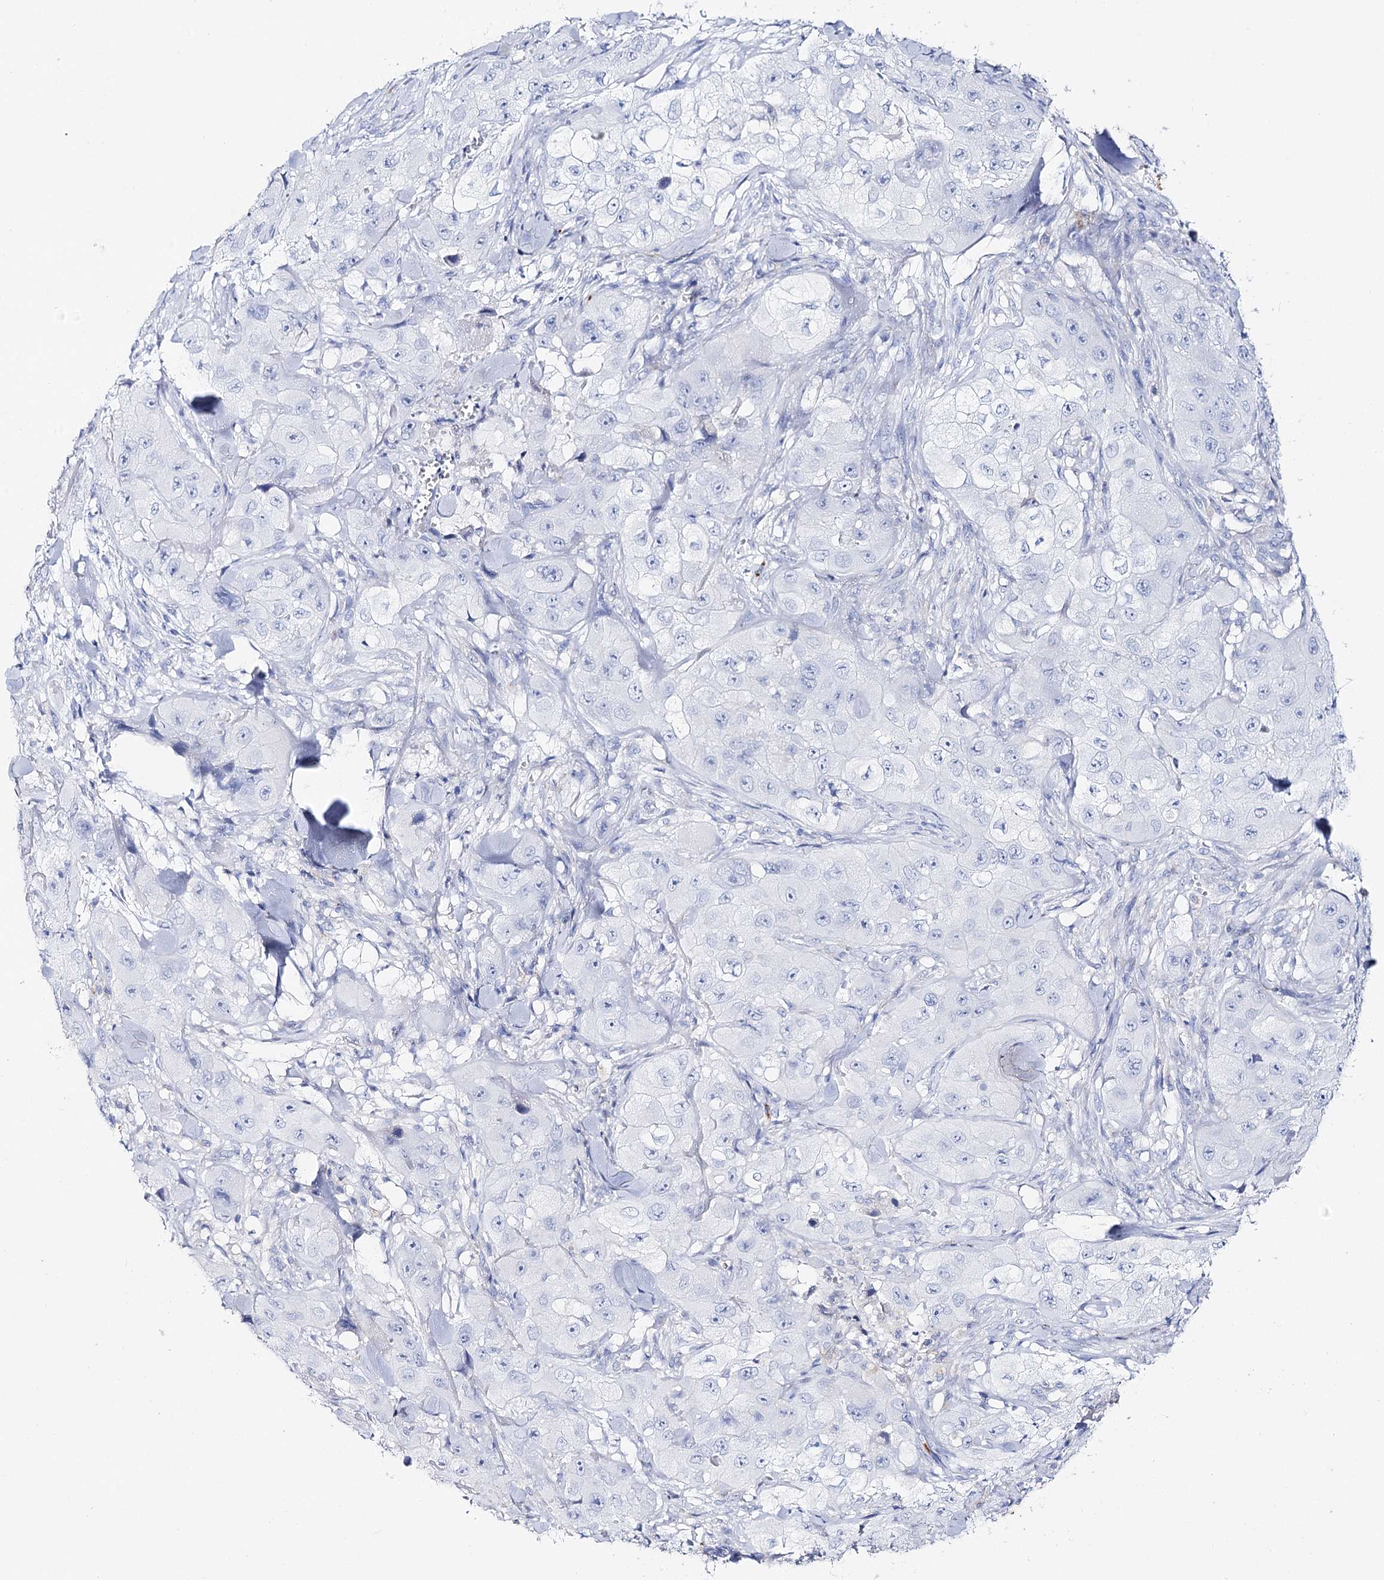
{"staining": {"intensity": "negative", "quantity": "none", "location": "none"}, "tissue": "skin cancer", "cell_type": "Tumor cells", "image_type": "cancer", "snomed": [{"axis": "morphology", "description": "Squamous cell carcinoma, NOS"}, {"axis": "topography", "description": "Skin"}, {"axis": "topography", "description": "Subcutis"}], "caption": "Photomicrograph shows no protein positivity in tumor cells of skin cancer (squamous cell carcinoma) tissue.", "gene": "SLC3A1", "patient": {"sex": "male", "age": 73}}